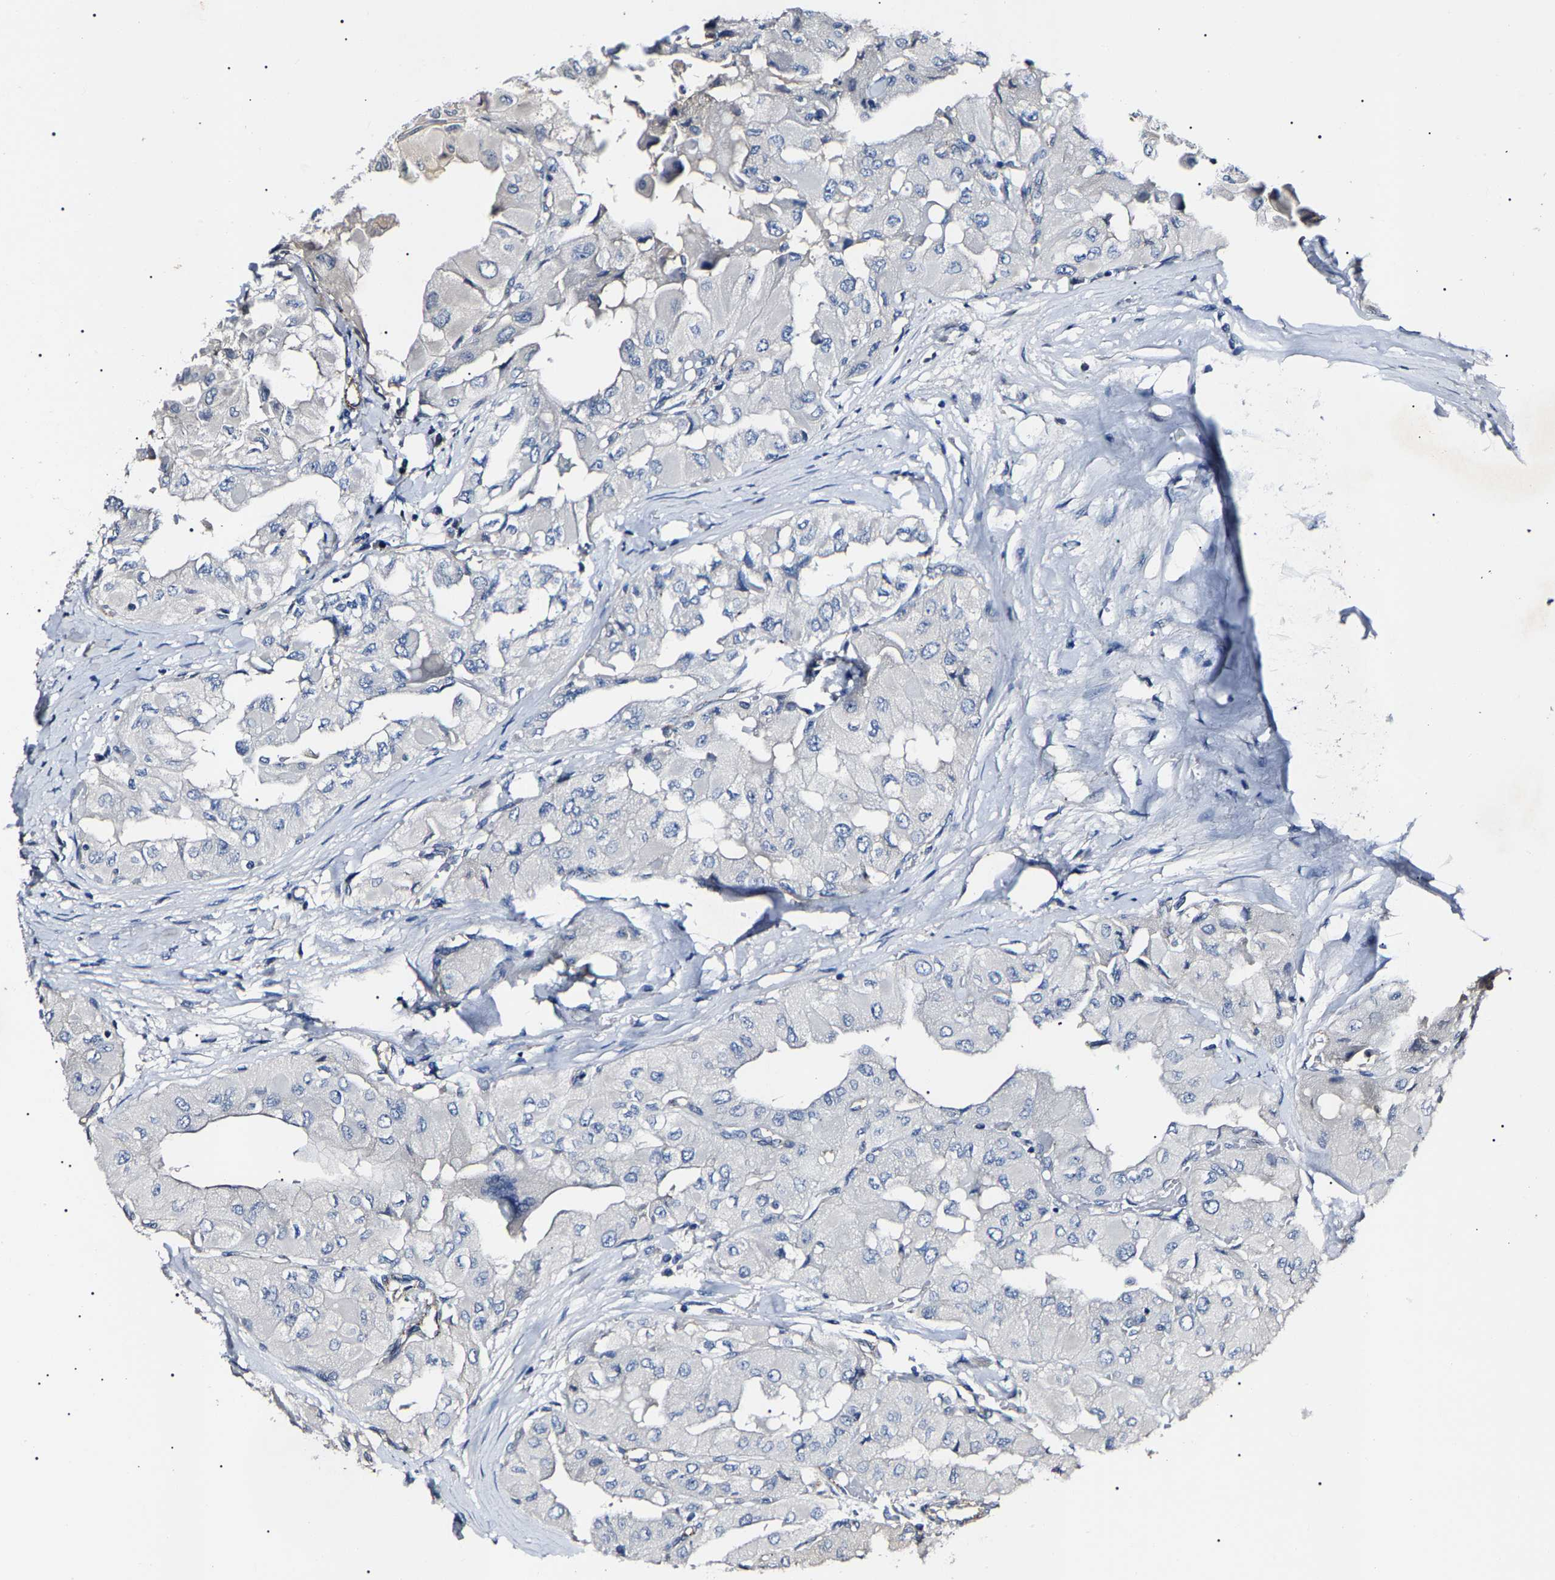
{"staining": {"intensity": "negative", "quantity": "none", "location": "none"}, "tissue": "thyroid cancer", "cell_type": "Tumor cells", "image_type": "cancer", "snomed": [{"axis": "morphology", "description": "Papillary adenocarcinoma, NOS"}, {"axis": "topography", "description": "Thyroid gland"}], "caption": "Immunohistochemistry (IHC) micrograph of human papillary adenocarcinoma (thyroid) stained for a protein (brown), which reveals no staining in tumor cells.", "gene": "KLHL42", "patient": {"sex": "female", "age": 59}}